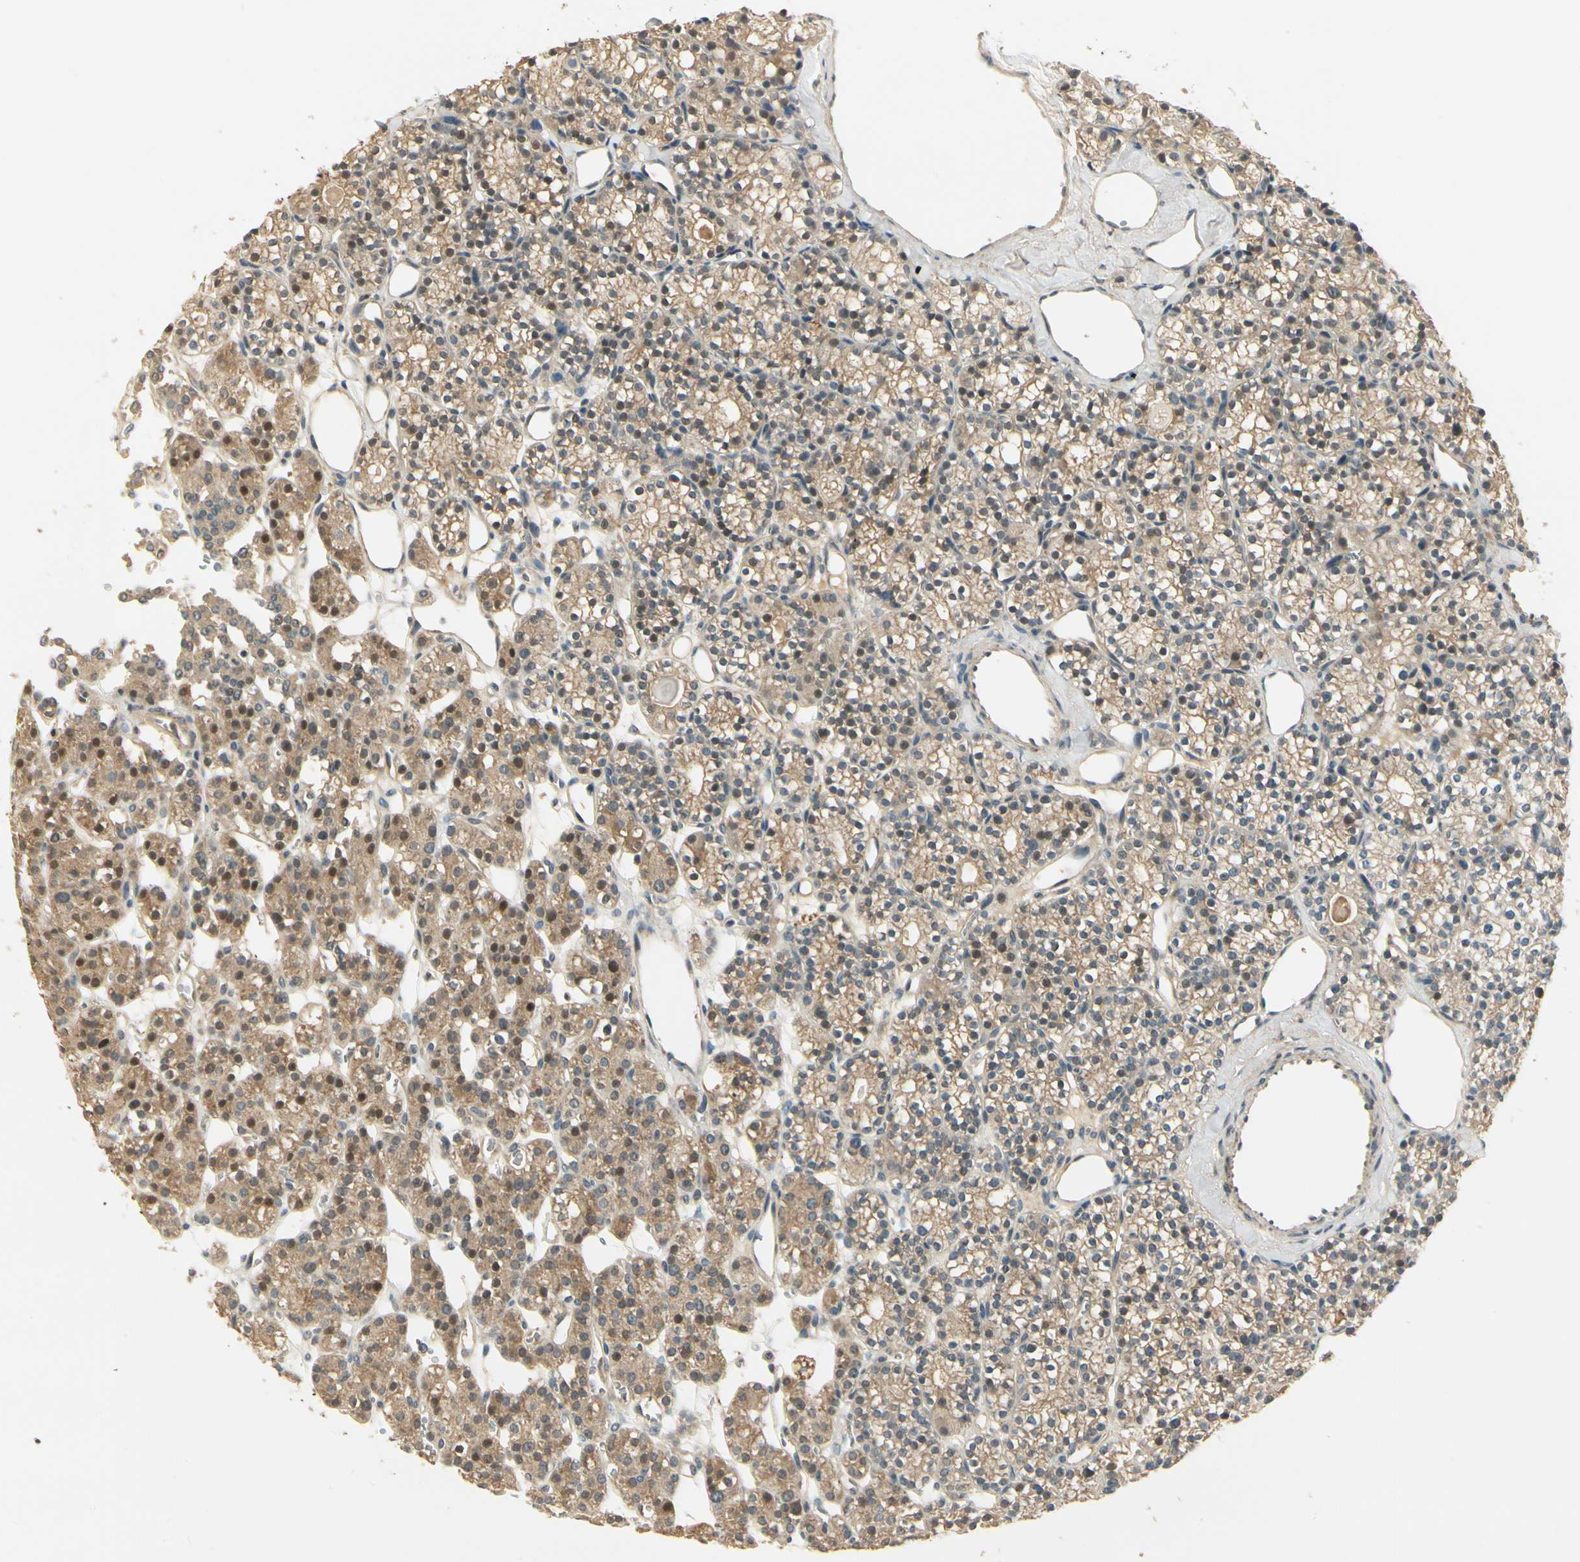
{"staining": {"intensity": "moderate", "quantity": ">75%", "location": "cytoplasmic/membranous,nuclear"}, "tissue": "parathyroid gland", "cell_type": "Glandular cells", "image_type": "normal", "snomed": [{"axis": "morphology", "description": "Normal tissue, NOS"}, {"axis": "topography", "description": "Parathyroid gland"}], "caption": "IHC micrograph of unremarkable human parathyroid gland stained for a protein (brown), which exhibits medium levels of moderate cytoplasmic/membranous,nuclear expression in about >75% of glandular cells.", "gene": "EPHB3", "patient": {"sex": "female", "age": 64}}